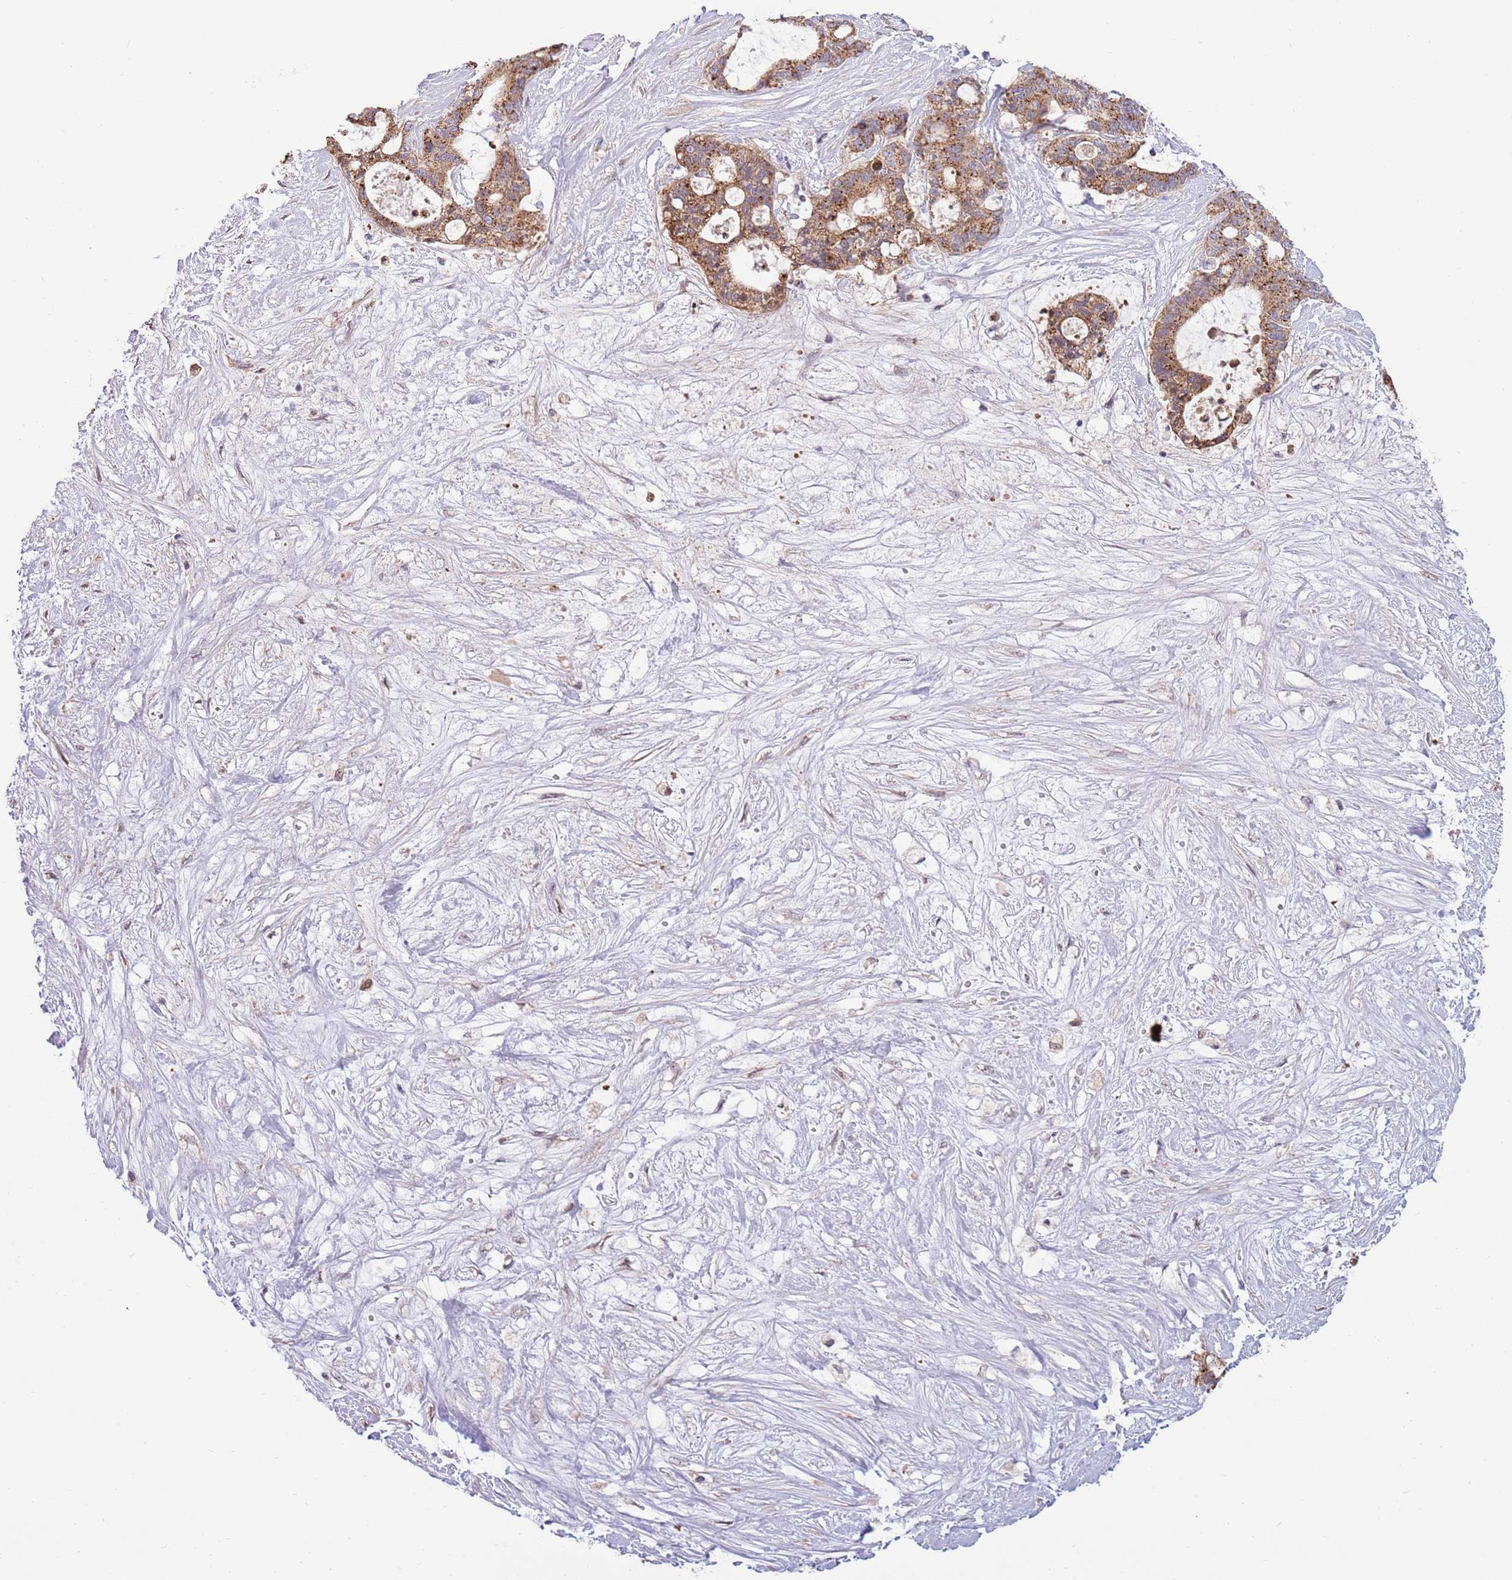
{"staining": {"intensity": "strong", "quantity": ">75%", "location": "cytoplasmic/membranous"}, "tissue": "liver cancer", "cell_type": "Tumor cells", "image_type": "cancer", "snomed": [{"axis": "morphology", "description": "Normal tissue, NOS"}, {"axis": "morphology", "description": "Cholangiocarcinoma"}, {"axis": "topography", "description": "Liver"}, {"axis": "topography", "description": "Peripheral nerve tissue"}], "caption": "Protein analysis of liver cholangiocarcinoma tissue reveals strong cytoplasmic/membranous expression in approximately >75% of tumor cells. The staining was performed using DAB (3,3'-diaminobenzidine), with brown indicating positive protein expression. Nuclei are stained blue with hematoxylin.", "gene": "ARL2BP", "patient": {"sex": "female", "age": 73}}